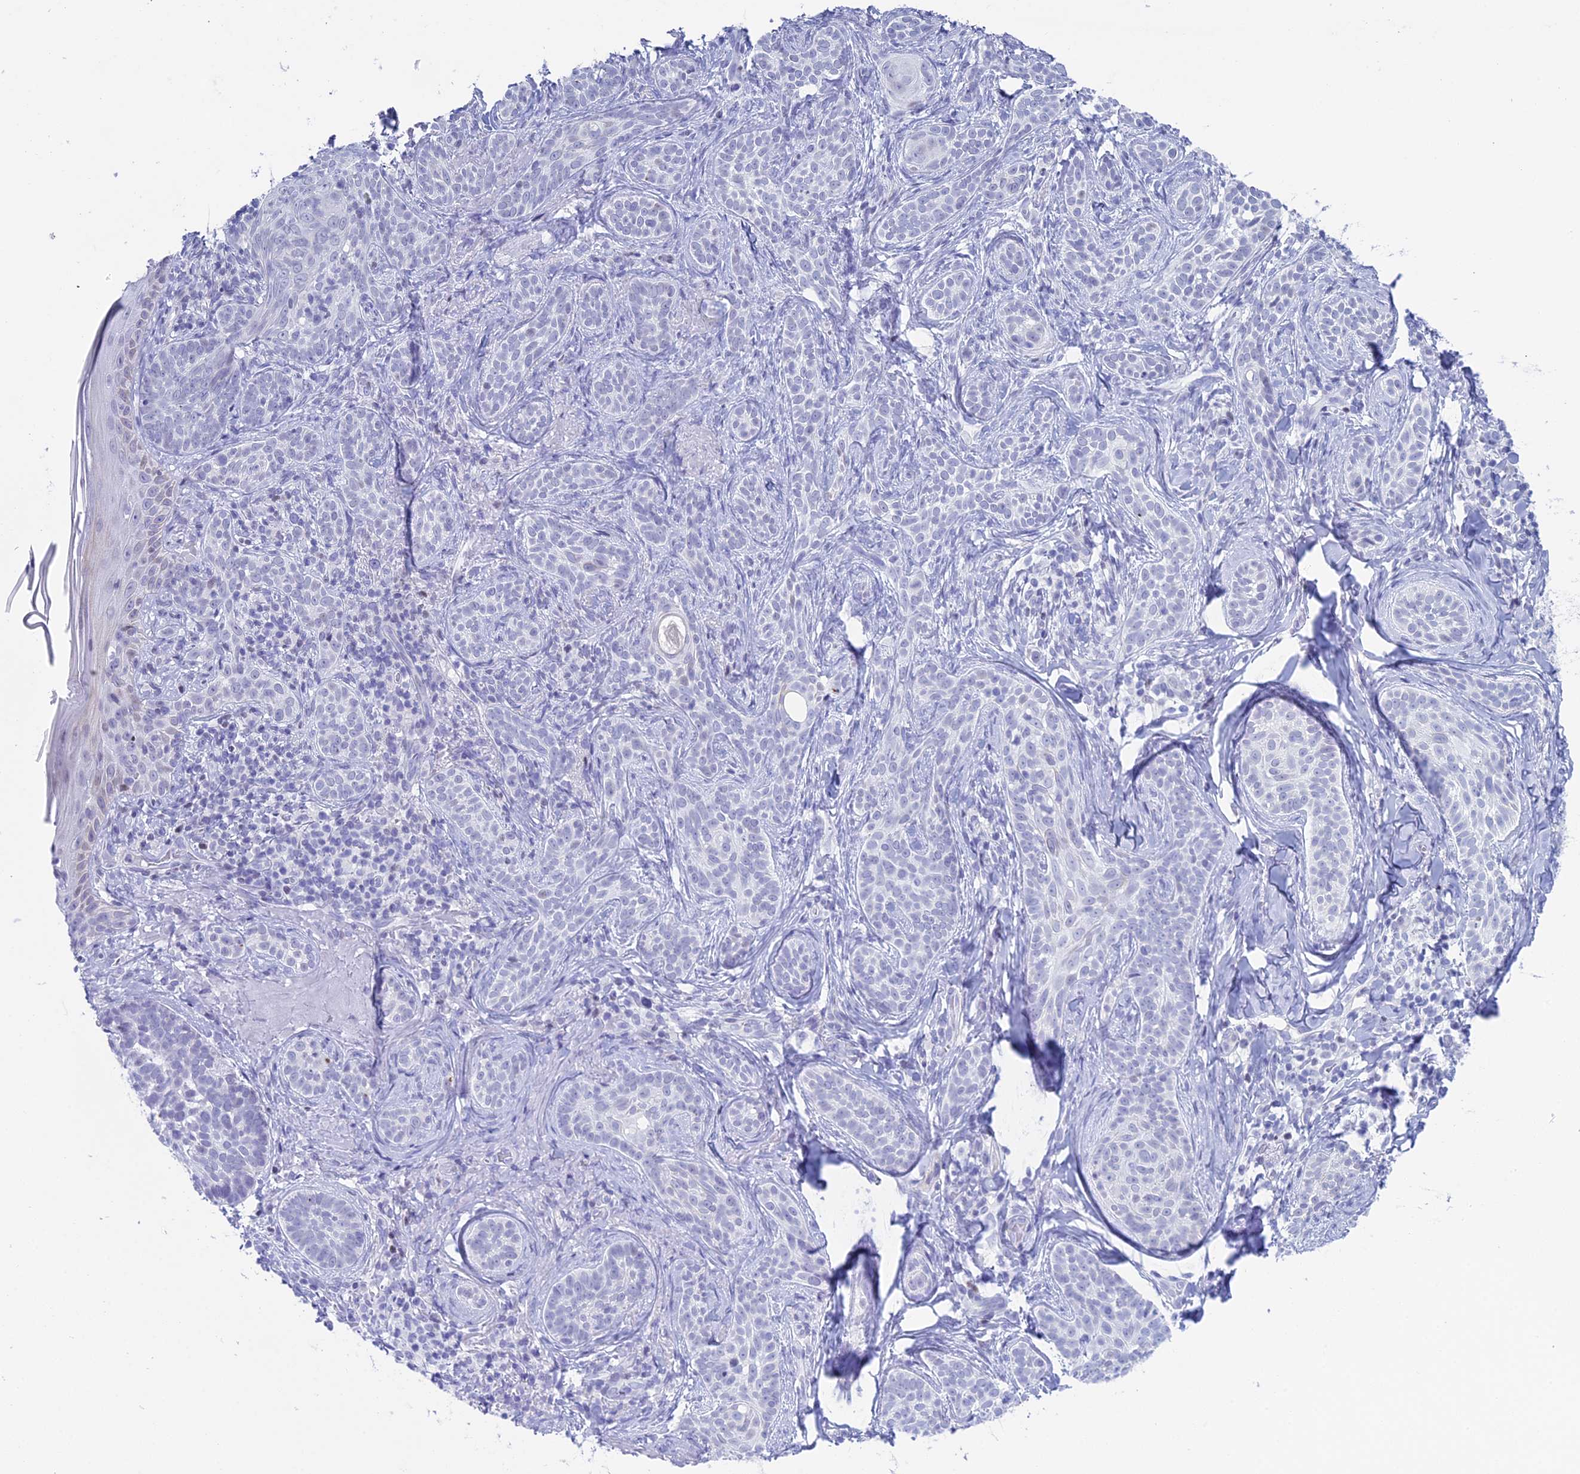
{"staining": {"intensity": "negative", "quantity": "none", "location": "none"}, "tissue": "skin cancer", "cell_type": "Tumor cells", "image_type": "cancer", "snomed": [{"axis": "morphology", "description": "Basal cell carcinoma"}, {"axis": "topography", "description": "Skin"}], "caption": "Immunohistochemical staining of skin cancer demonstrates no significant positivity in tumor cells.", "gene": "CC2D2A", "patient": {"sex": "male", "age": 71}}